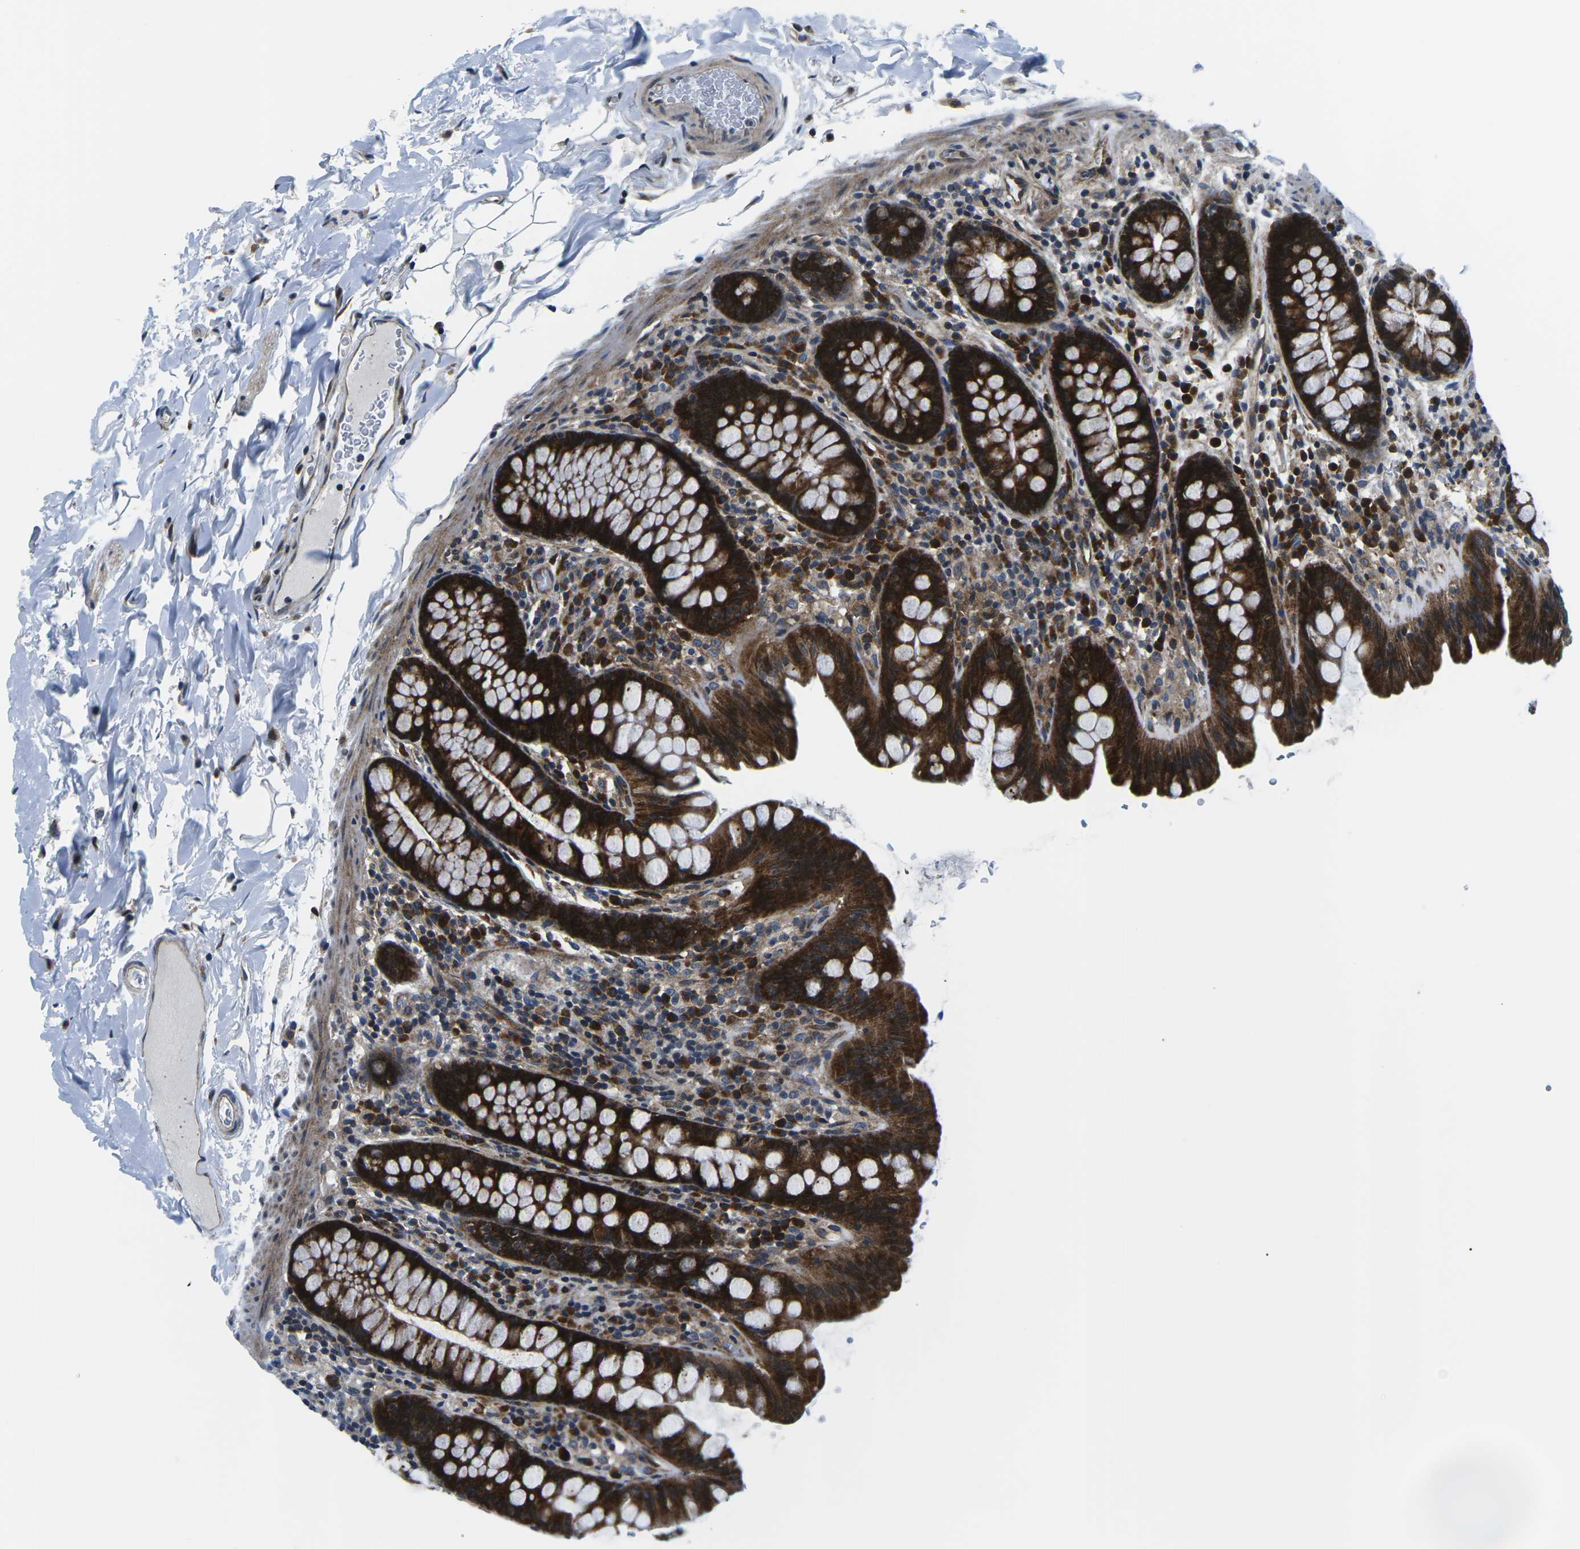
{"staining": {"intensity": "weak", "quantity": ">75%", "location": "cytoplasmic/membranous"}, "tissue": "colon", "cell_type": "Endothelial cells", "image_type": "normal", "snomed": [{"axis": "morphology", "description": "Normal tissue, NOS"}, {"axis": "topography", "description": "Colon"}], "caption": "IHC of unremarkable human colon shows low levels of weak cytoplasmic/membranous expression in approximately >75% of endothelial cells.", "gene": "EIF4E", "patient": {"sex": "female", "age": 80}}